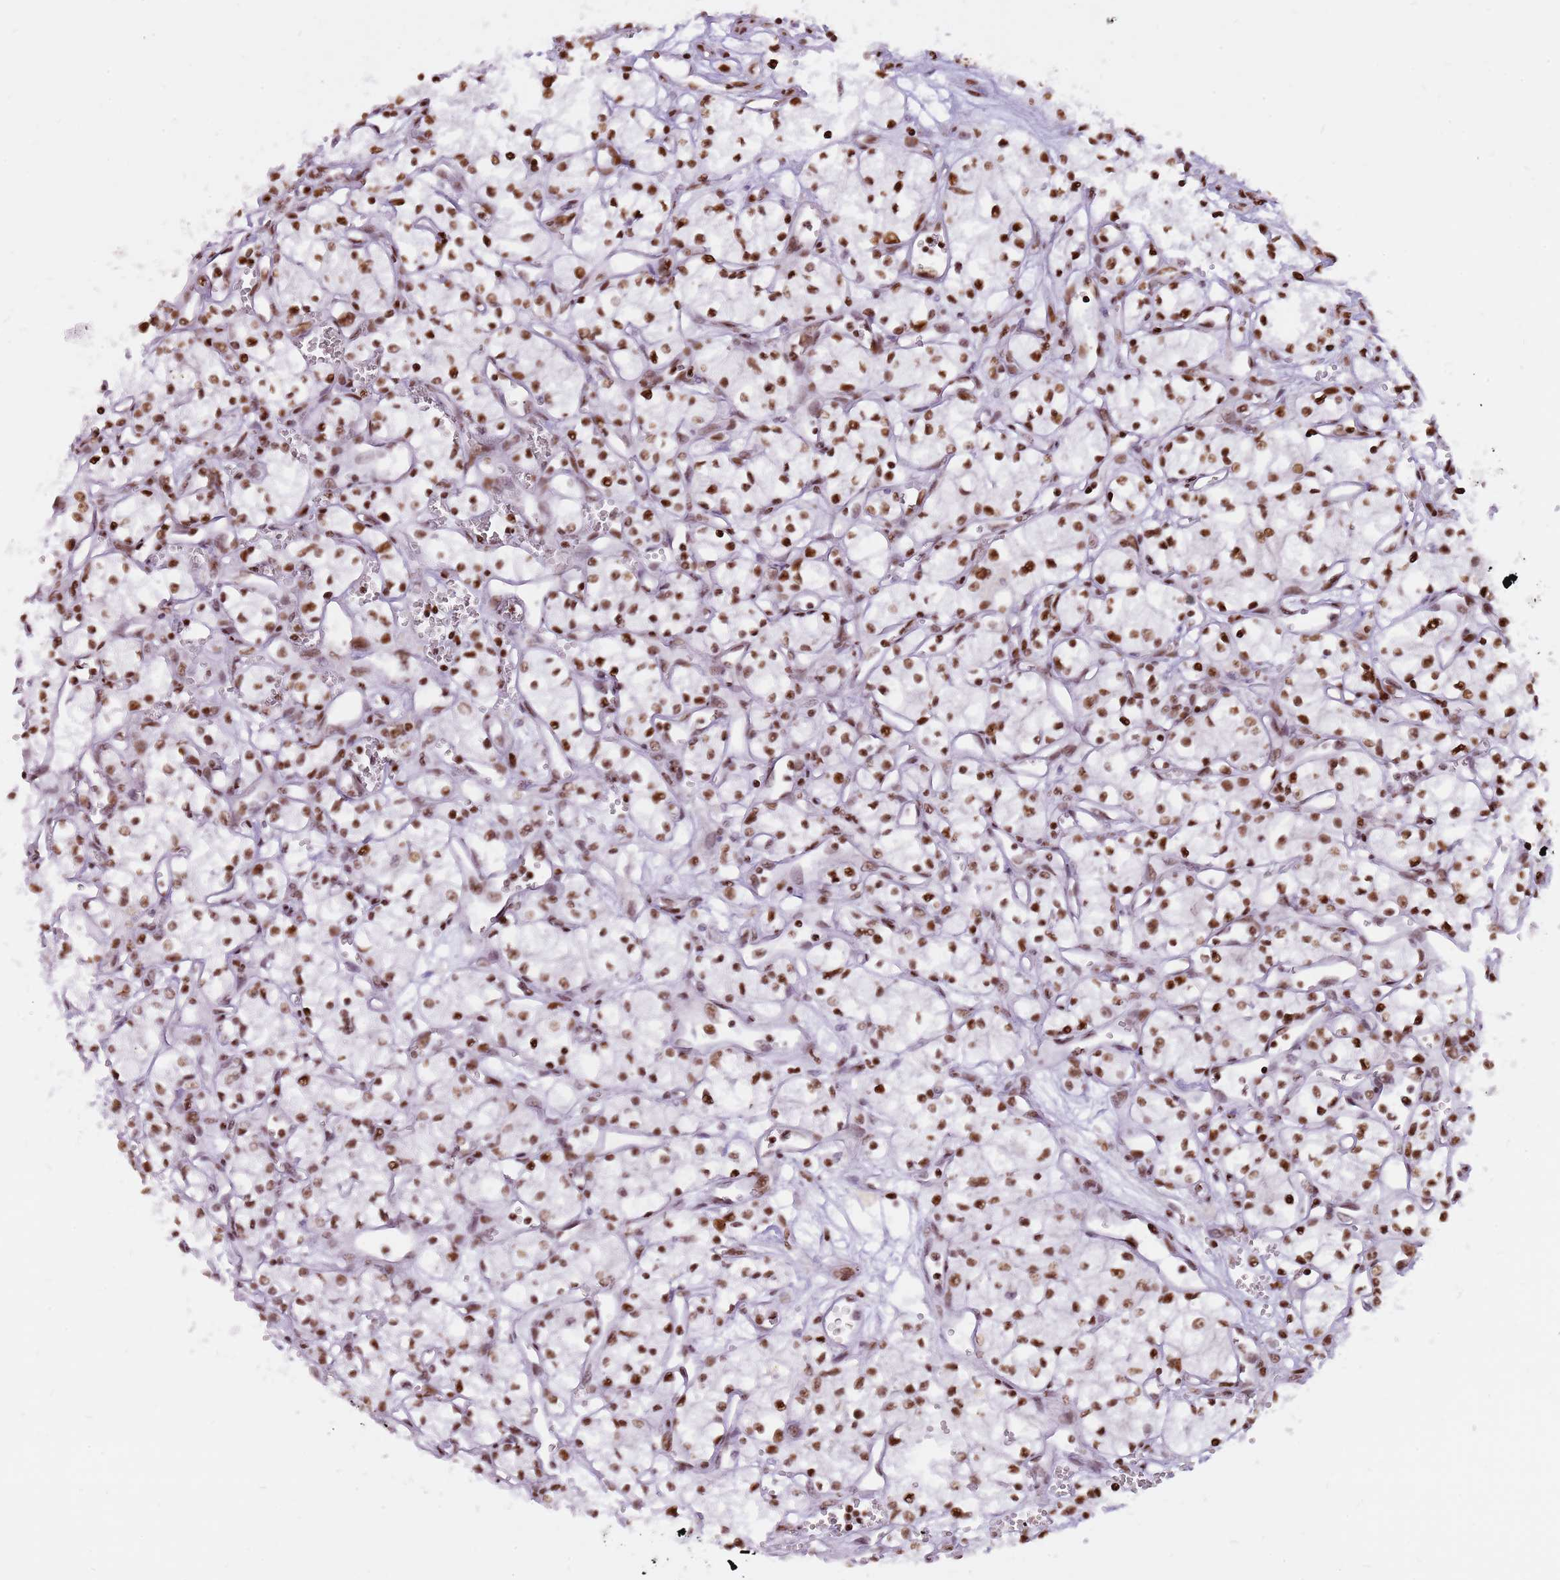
{"staining": {"intensity": "strong", "quantity": ">75%", "location": "nuclear"}, "tissue": "renal cancer", "cell_type": "Tumor cells", "image_type": "cancer", "snomed": [{"axis": "morphology", "description": "Adenocarcinoma, NOS"}, {"axis": "topography", "description": "Kidney"}], "caption": "Renal cancer stained with a brown dye displays strong nuclear positive staining in about >75% of tumor cells.", "gene": "WASHC4", "patient": {"sex": "male", "age": 59}}